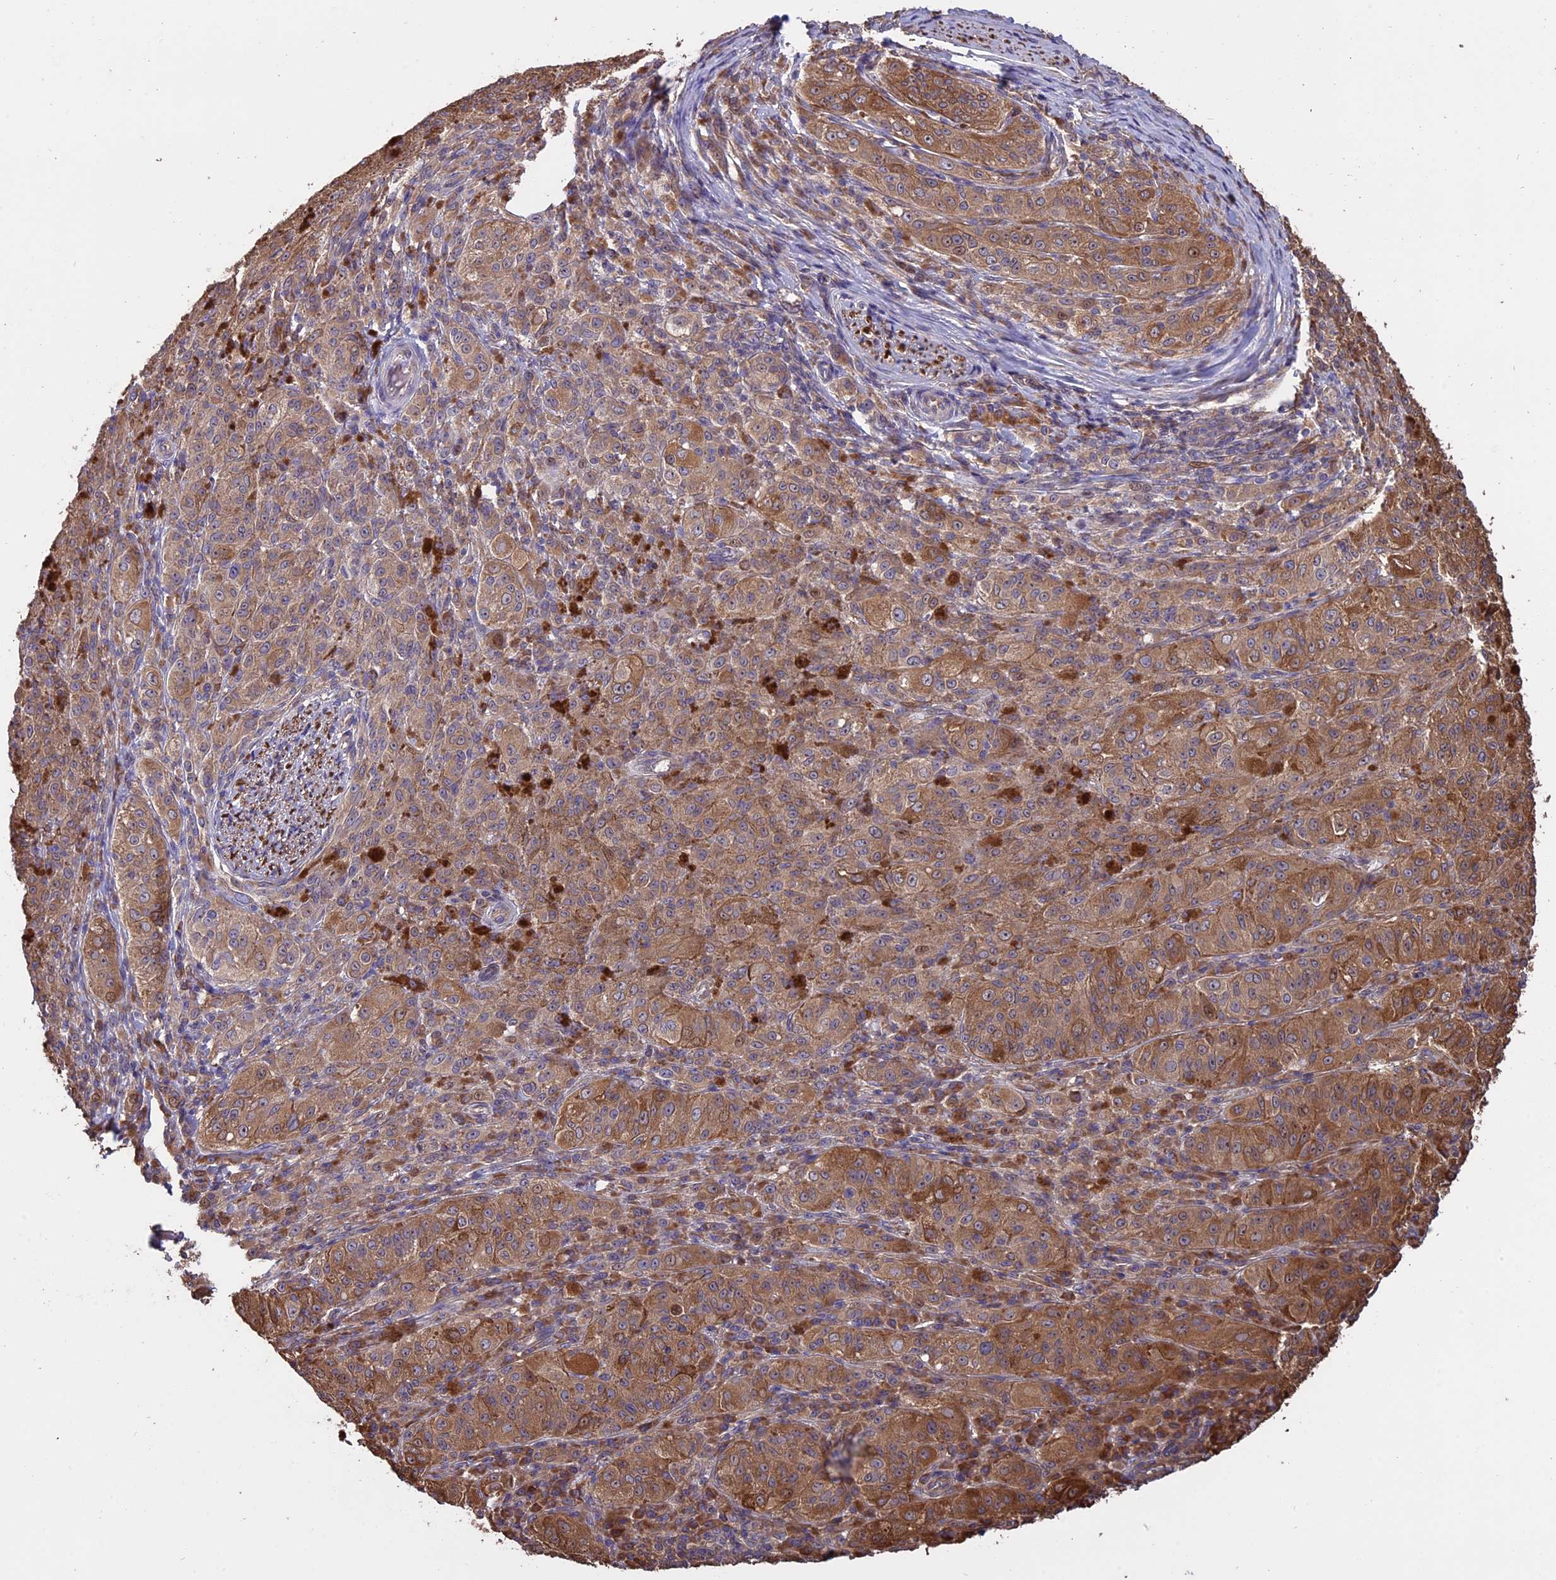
{"staining": {"intensity": "moderate", "quantity": ">75%", "location": "cytoplasmic/membranous"}, "tissue": "melanoma", "cell_type": "Tumor cells", "image_type": "cancer", "snomed": [{"axis": "morphology", "description": "Malignant melanoma, NOS"}, {"axis": "topography", "description": "Skin"}], "caption": "Immunohistochemical staining of melanoma reveals medium levels of moderate cytoplasmic/membranous protein staining in approximately >75% of tumor cells.", "gene": "VWA3A", "patient": {"sex": "female", "age": 52}}